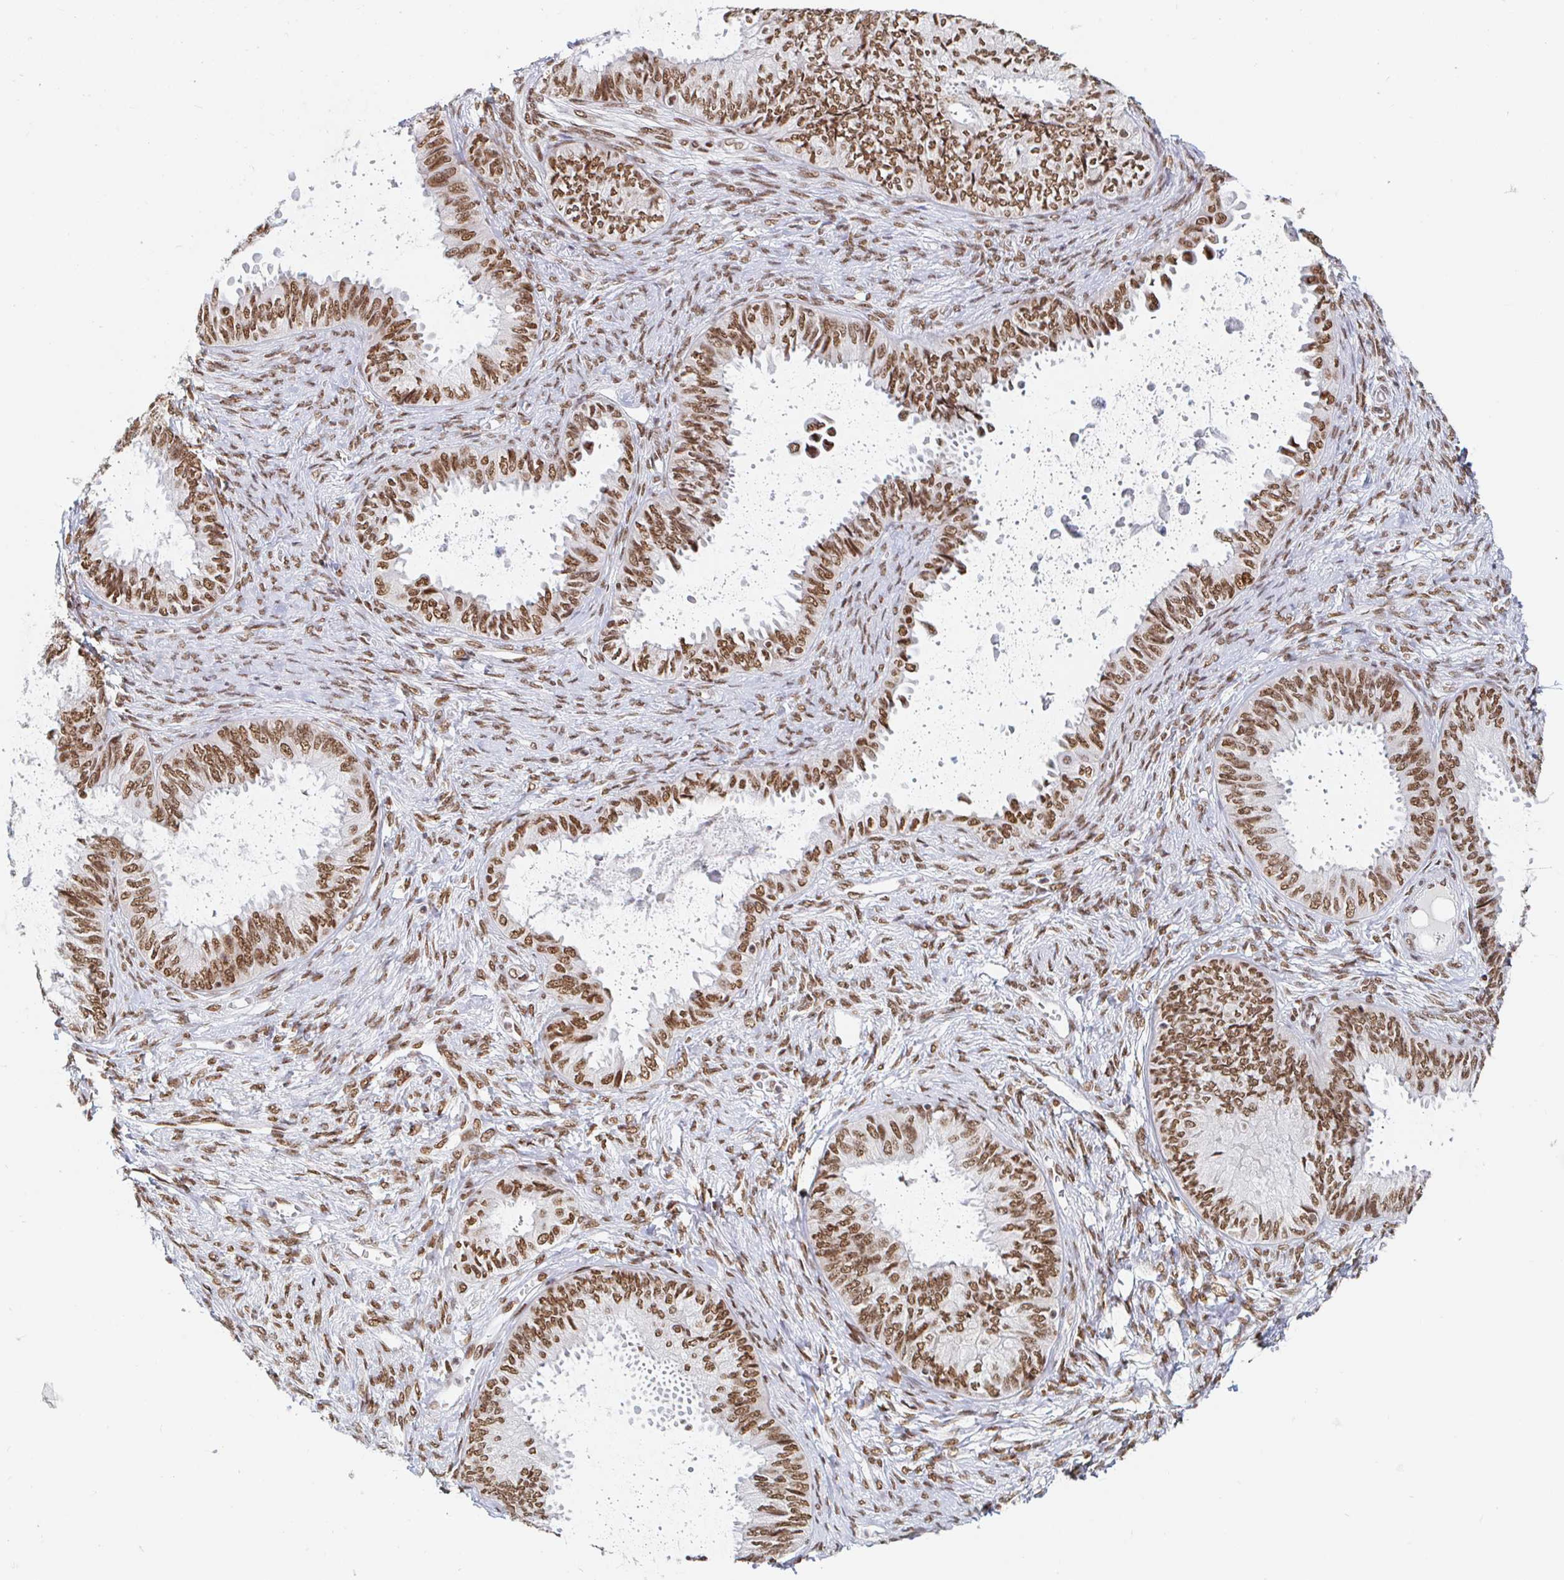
{"staining": {"intensity": "moderate", "quantity": ">75%", "location": "nuclear"}, "tissue": "ovarian cancer", "cell_type": "Tumor cells", "image_type": "cancer", "snomed": [{"axis": "morphology", "description": "Carcinoma, endometroid"}, {"axis": "topography", "description": "Ovary"}], "caption": "DAB immunohistochemical staining of human ovarian endometroid carcinoma reveals moderate nuclear protein expression in about >75% of tumor cells.", "gene": "RBMX", "patient": {"sex": "female", "age": 70}}